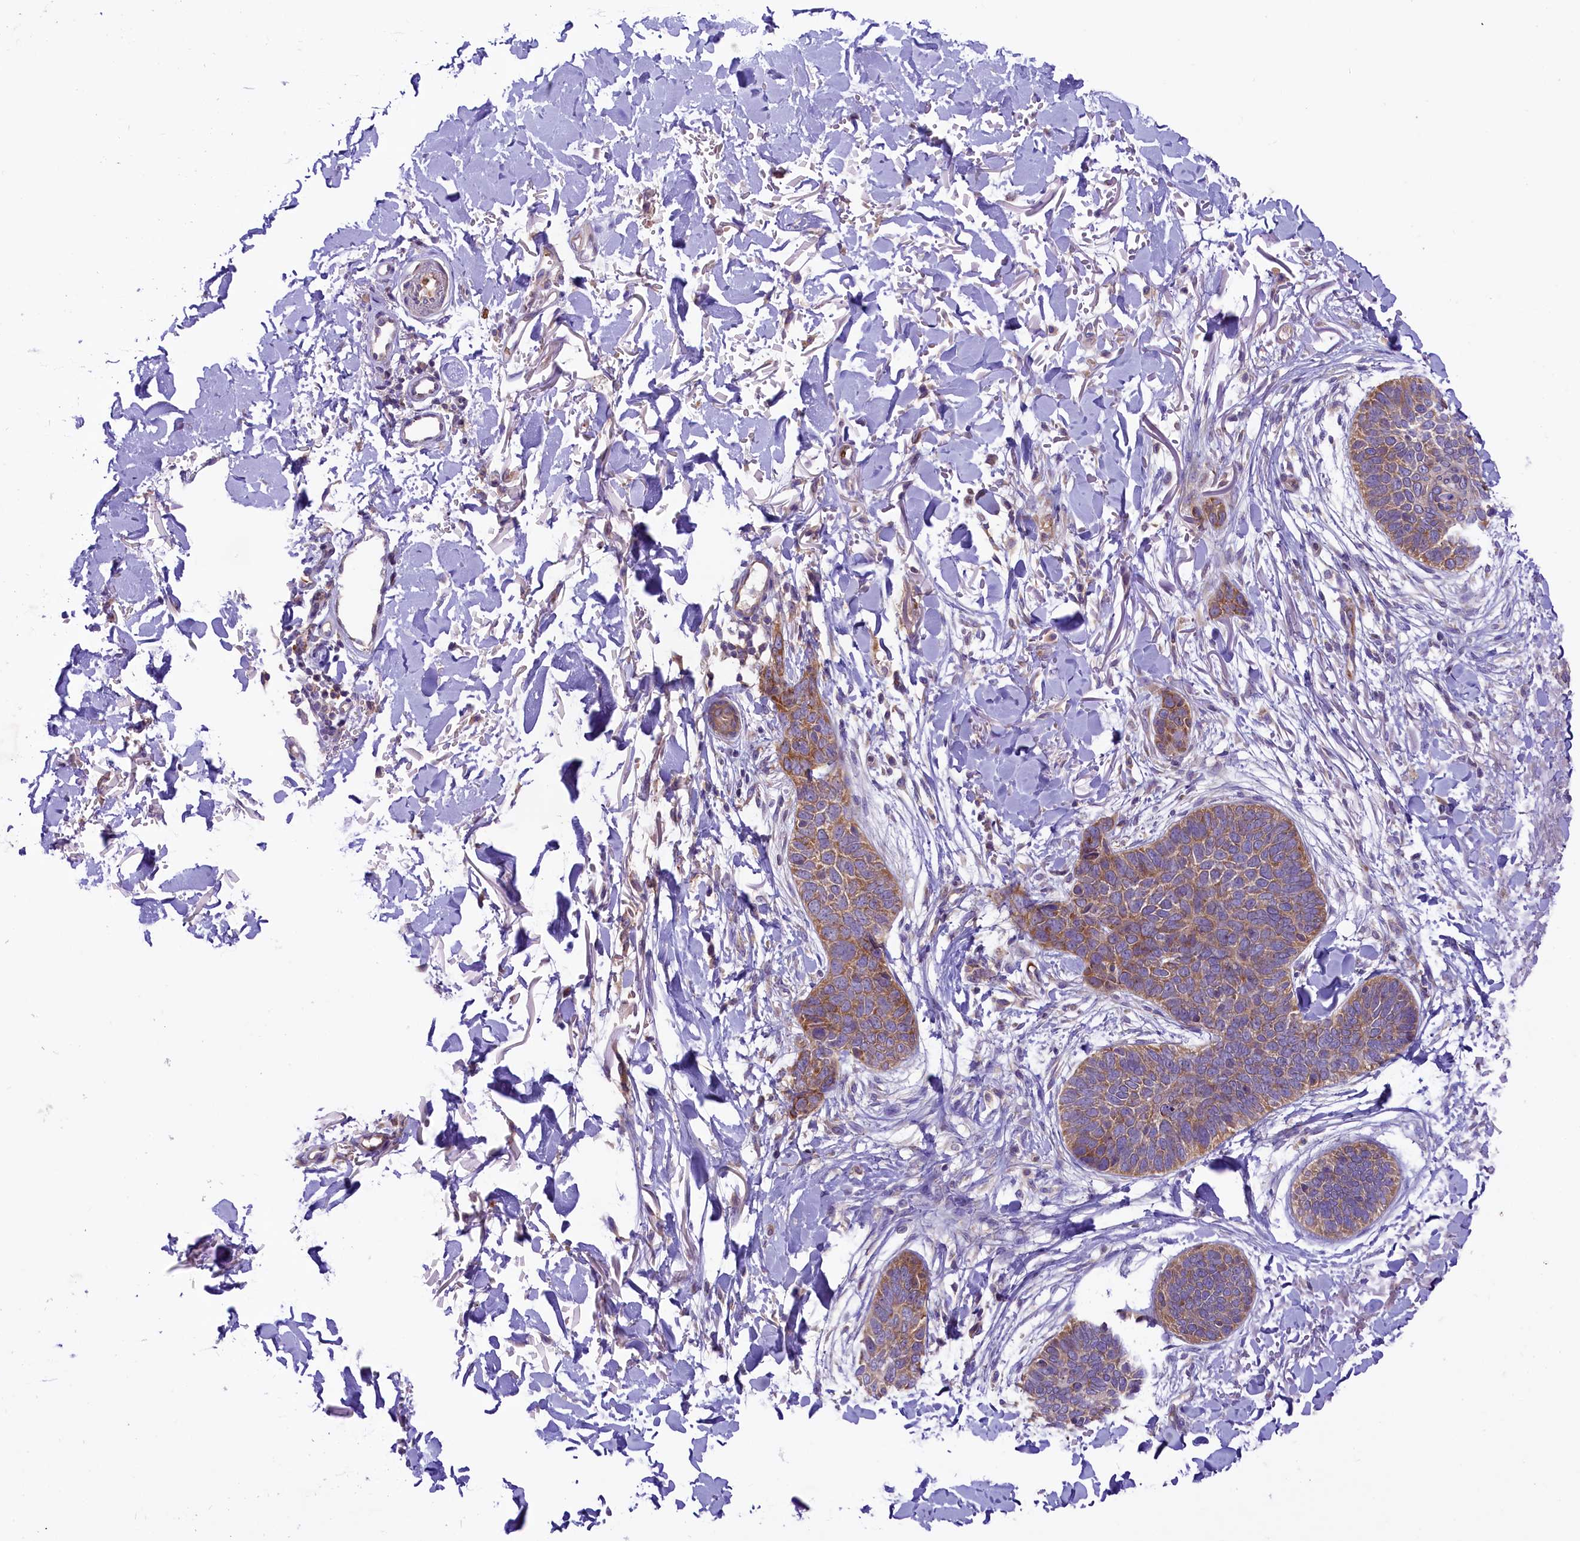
{"staining": {"intensity": "moderate", "quantity": "25%-75%", "location": "cytoplasmic/membranous"}, "tissue": "skin cancer", "cell_type": "Tumor cells", "image_type": "cancer", "snomed": [{"axis": "morphology", "description": "Basal cell carcinoma"}, {"axis": "topography", "description": "Skin"}], "caption": "A photomicrograph of basal cell carcinoma (skin) stained for a protein shows moderate cytoplasmic/membranous brown staining in tumor cells. Immunohistochemistry stains the protein in brown and the nuclei are stained blue.", "gene": "LARP4", "patient": {"sex": "male", "age": 85}}